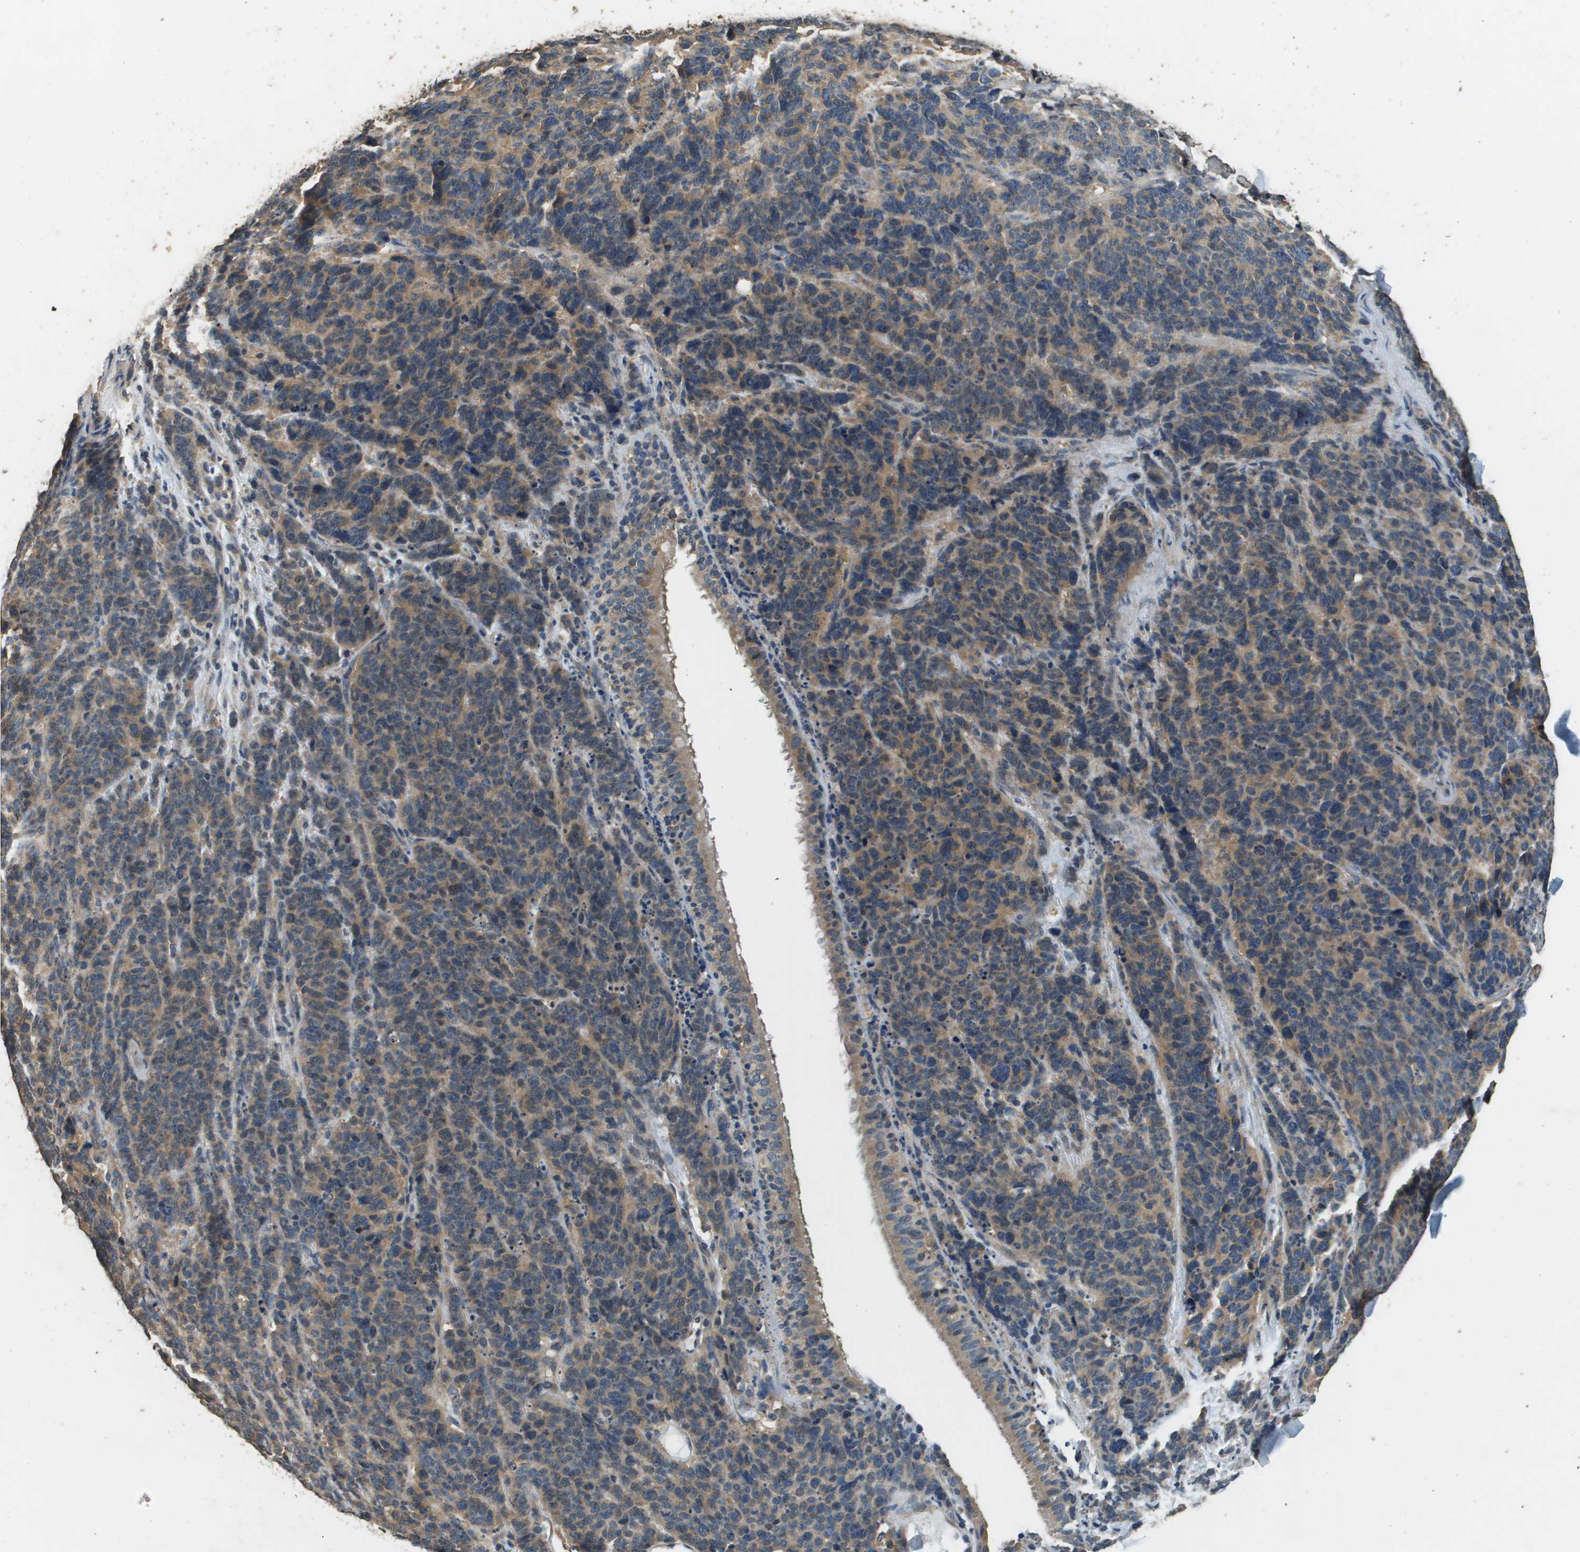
{"staining": {"intensity": "weak", "quantity": ">75%", "location": "cytoplasmic/membranous"}, "tissue": "lung cancer", "cell_type": "Tumor cells", "image_type": "cancer", "snomed": [{"axis": "morphology", "description": "Neoplasm, malignant, NOS"}, {"axis": "topography", "description": "Lung"}], "caption": "Immunohistochemical staining of neoplasm (malignant) (lung) demonstrates weak cytoplasmic/membranous protein staining in about >75% of tumor cells.", "gene": "RAB6B", "patient": {"sex": "female", "age": 58}}